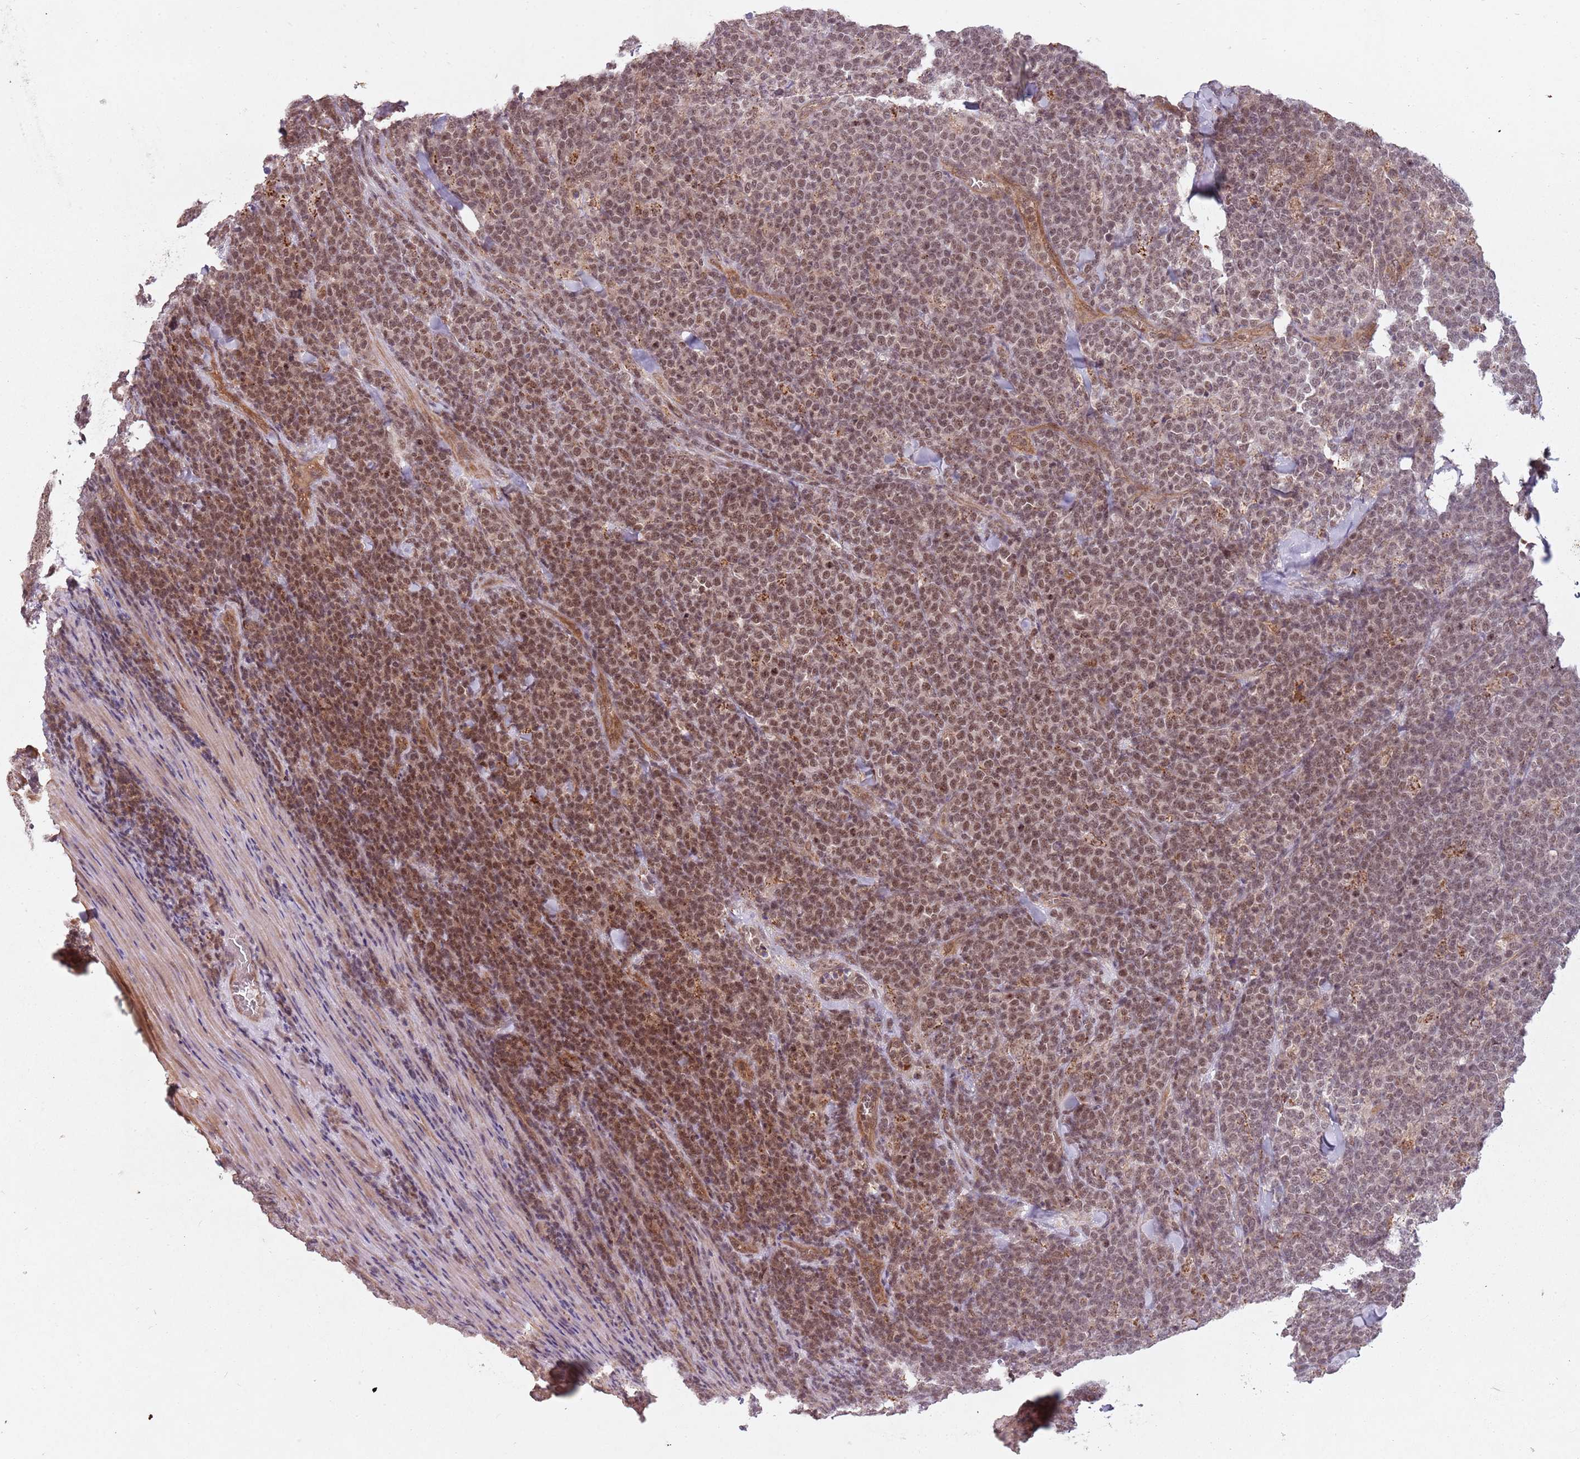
{"staining": {"intensity": "moderate", "quantity": ">75%", "location": "nuclear"}, "tissue": "lymphoma", "cell_type": "Tumor cells", "image_type": "cancer", "snomed": [{"axis": "morphology", "description": "Malignant lymphoma, non-Hodgkin's type, High grade"}, {"axis": "topography", "description": "Small intestine"}], "caption": "Lymphoma stained with a protein marker demonstrates moderate staining in tumor cells.", "gene": "SUDS3", "patient": {"sex": "male", "age": 8}}